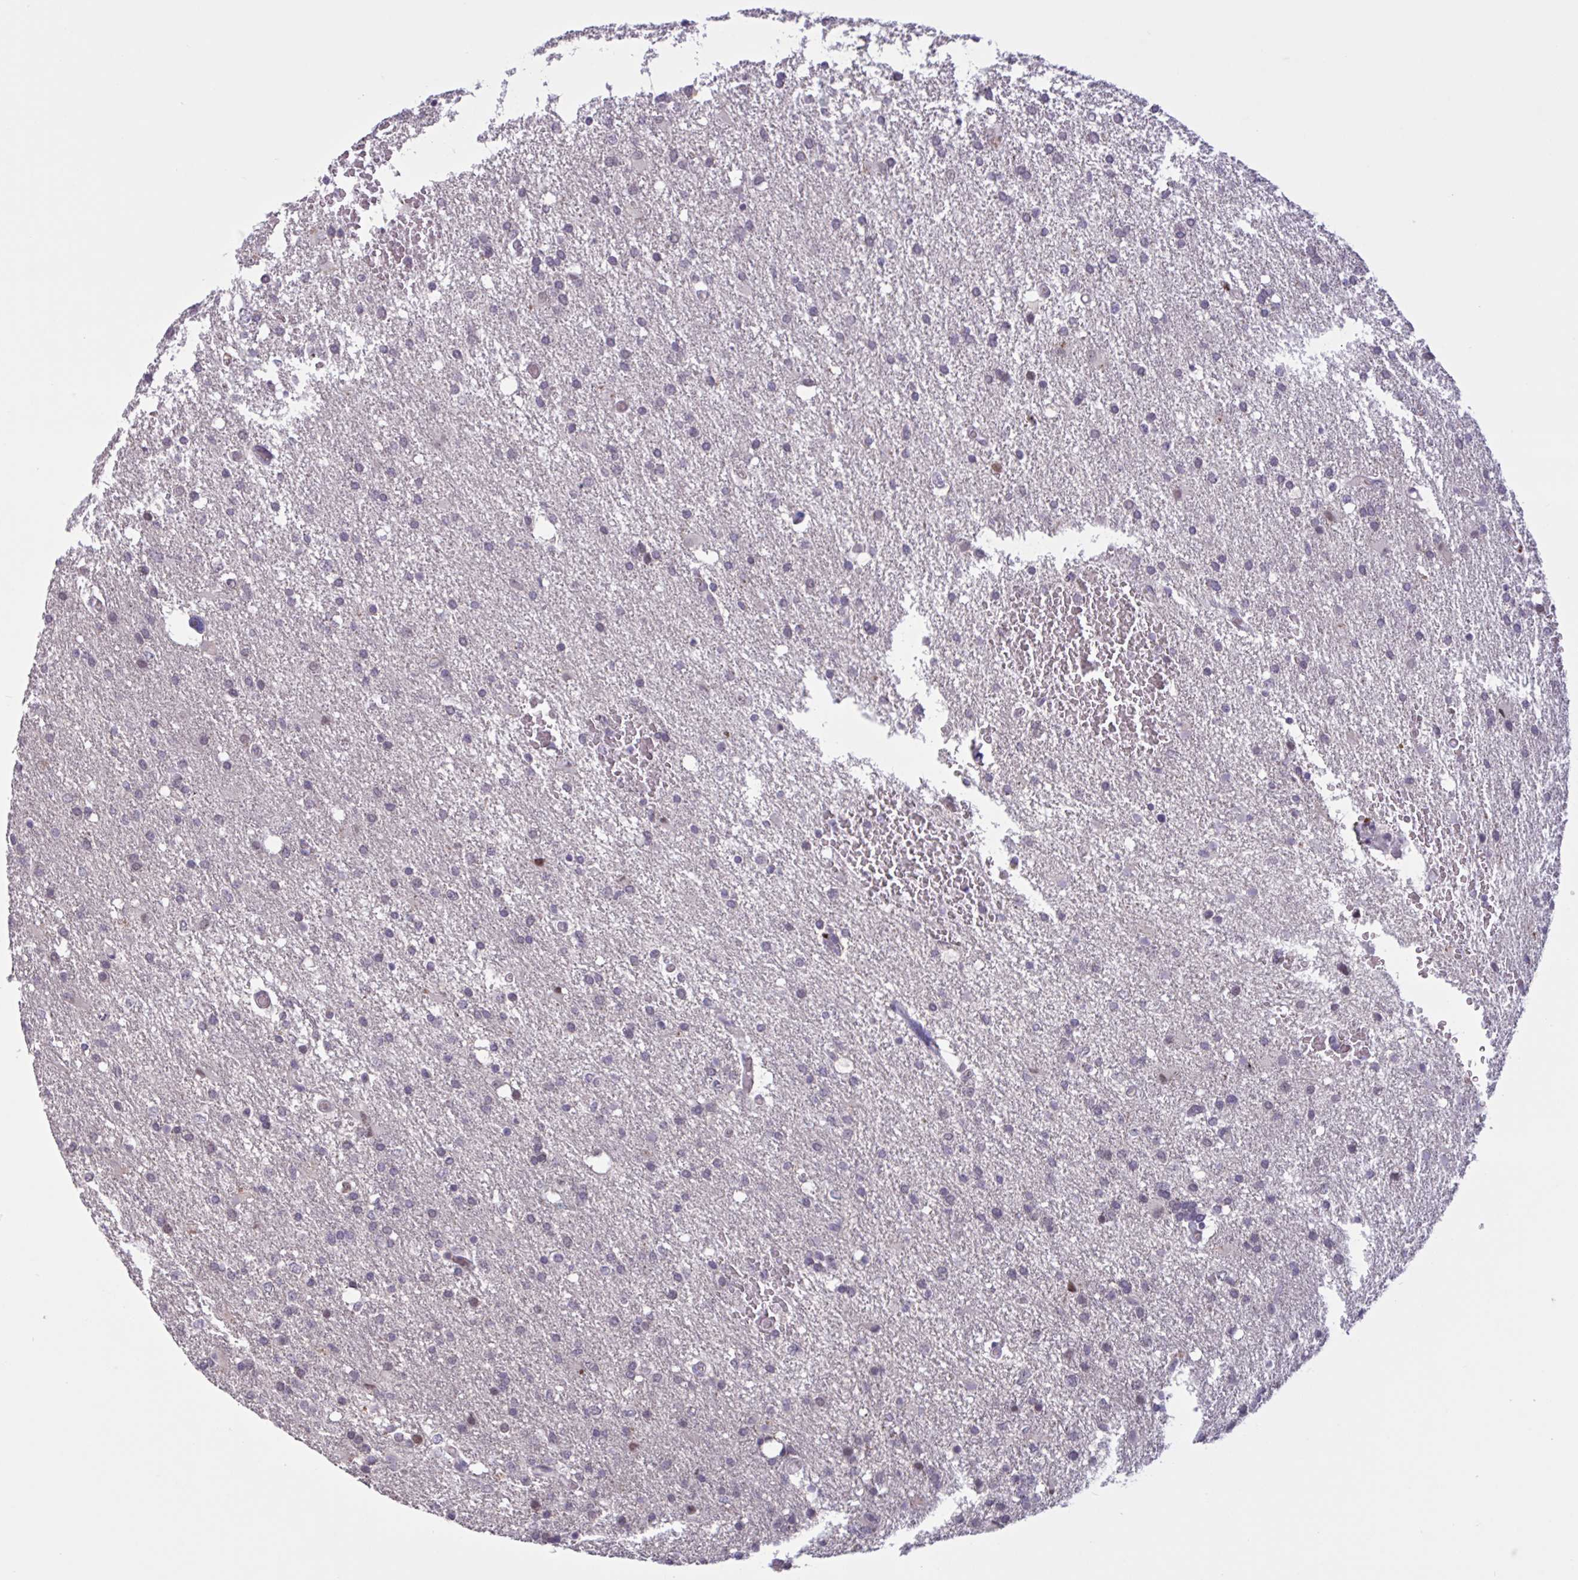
{"staining": {"intensity": "moderate", "quantity": "<25%", "location": "cytoplasmic/membranous"}, "tissue": "glioma", "cell_type": "Tumor cells", "image_type": "cancer", "snomed": [{"axis": "morphology", "description": "Glioma, malignant, High grade"}, {"axis": "topography", "description": "Brain"}], "caption": "IHC image of human malignant glioma (high-grade) stained for a protein (brown), which displays low levels of moderate cytoplasmic/membranous staining in about <25% of tumor cells.", "gene": "RFPL4B", "patient": {"sex": "male", "age": 68}}